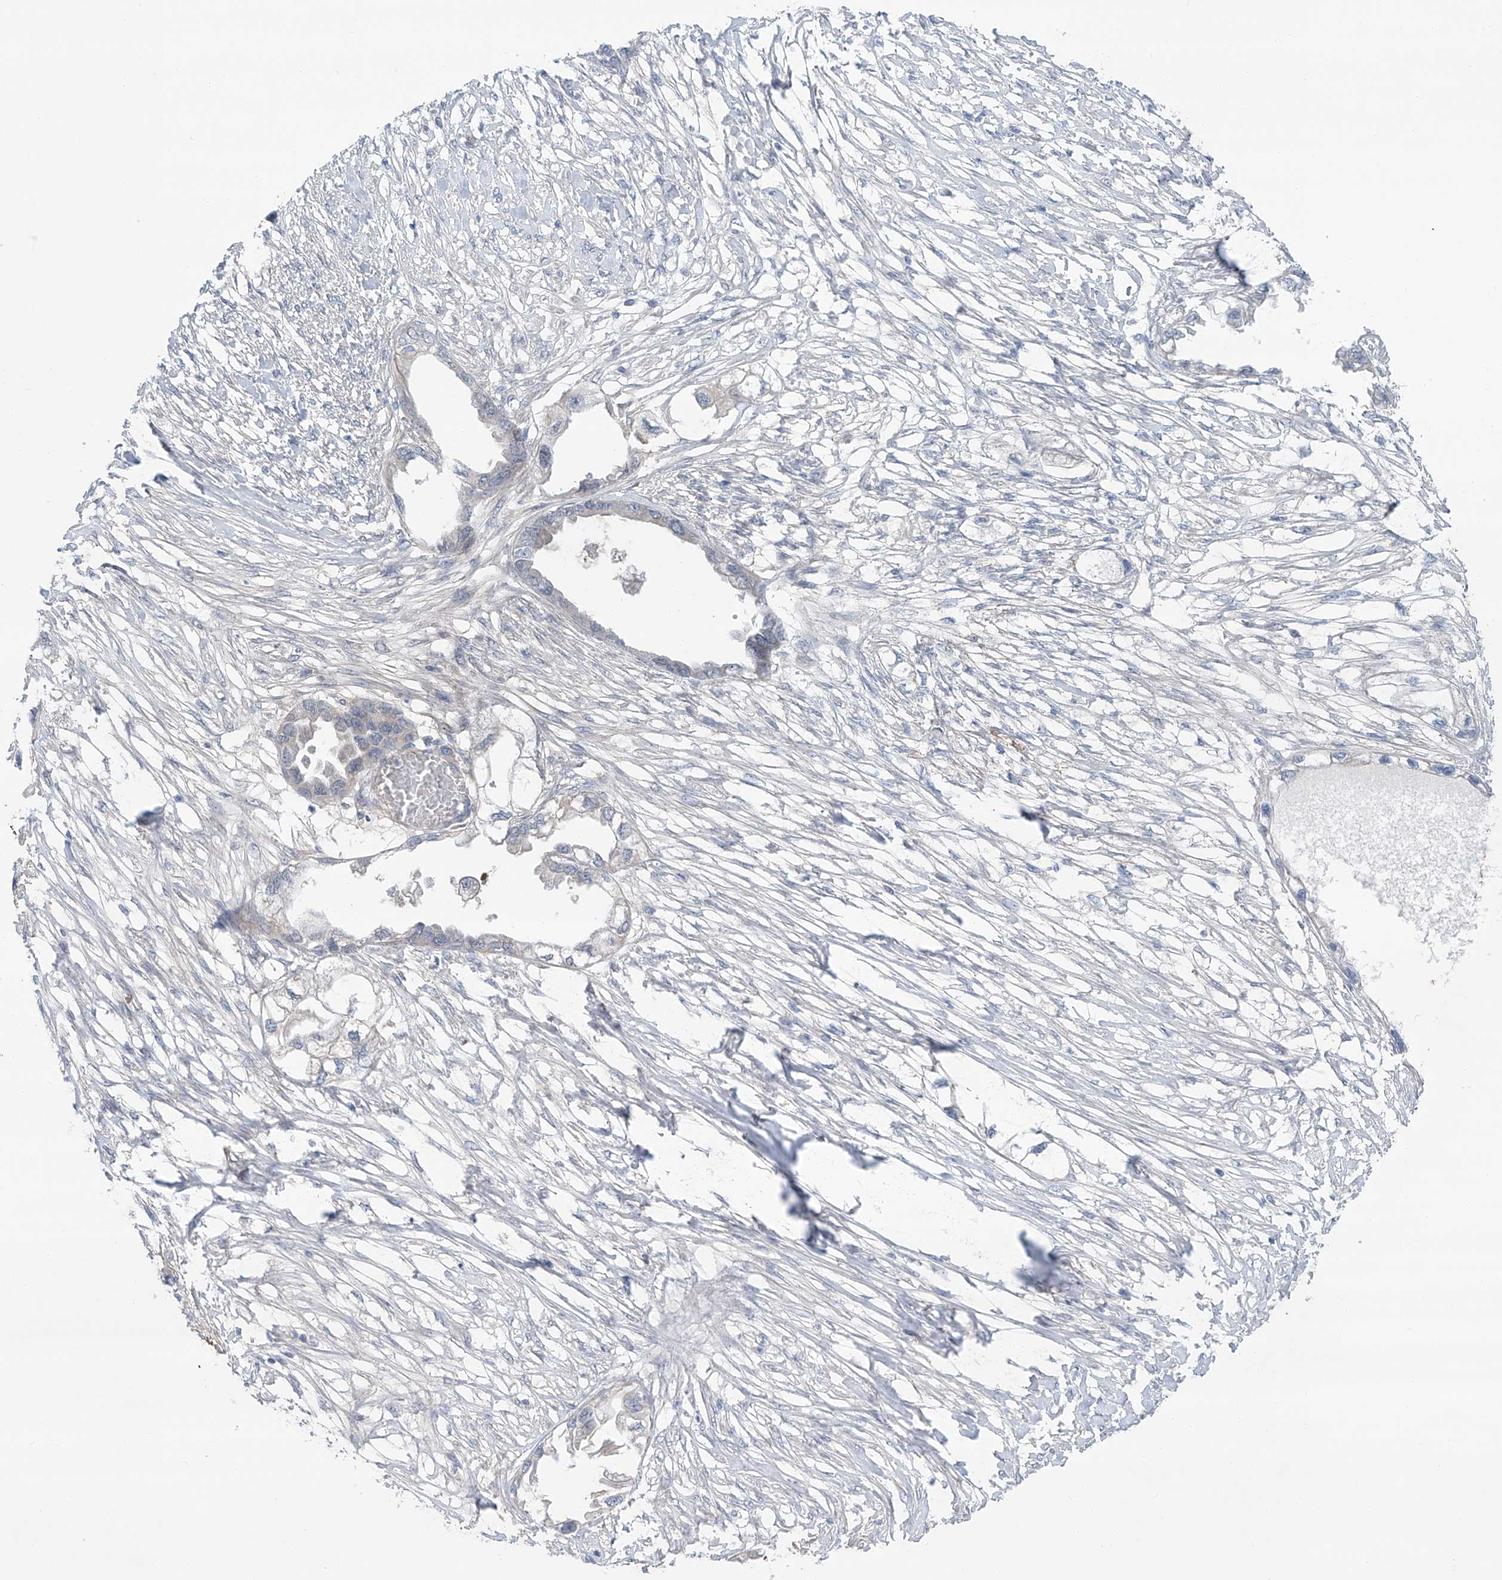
{"staining": {"intensity": "negative", "quantity": "none", "location": "none"}, "tissue": "endometrial cancer", "cell_type": "Tumor cells", "image_type": "cancer", "snomed": [{"axis": "morphology", "description": "Adenocarcinoma, NOS"}, {"axis": "morphology", "description": "Adenocarcinoma, metastatic, NOS"}, {"axis": "topography", "description": "Adipose tissue"}, {"axis": "topography", "description": "Endometrium"}], "caption": "Image shows no significant protein staining in tumor cells of endometrial cancer (metastatic adenocarcinoma).", "gene": "SIX4", "patient": {"sex": "female", "age": 67}}